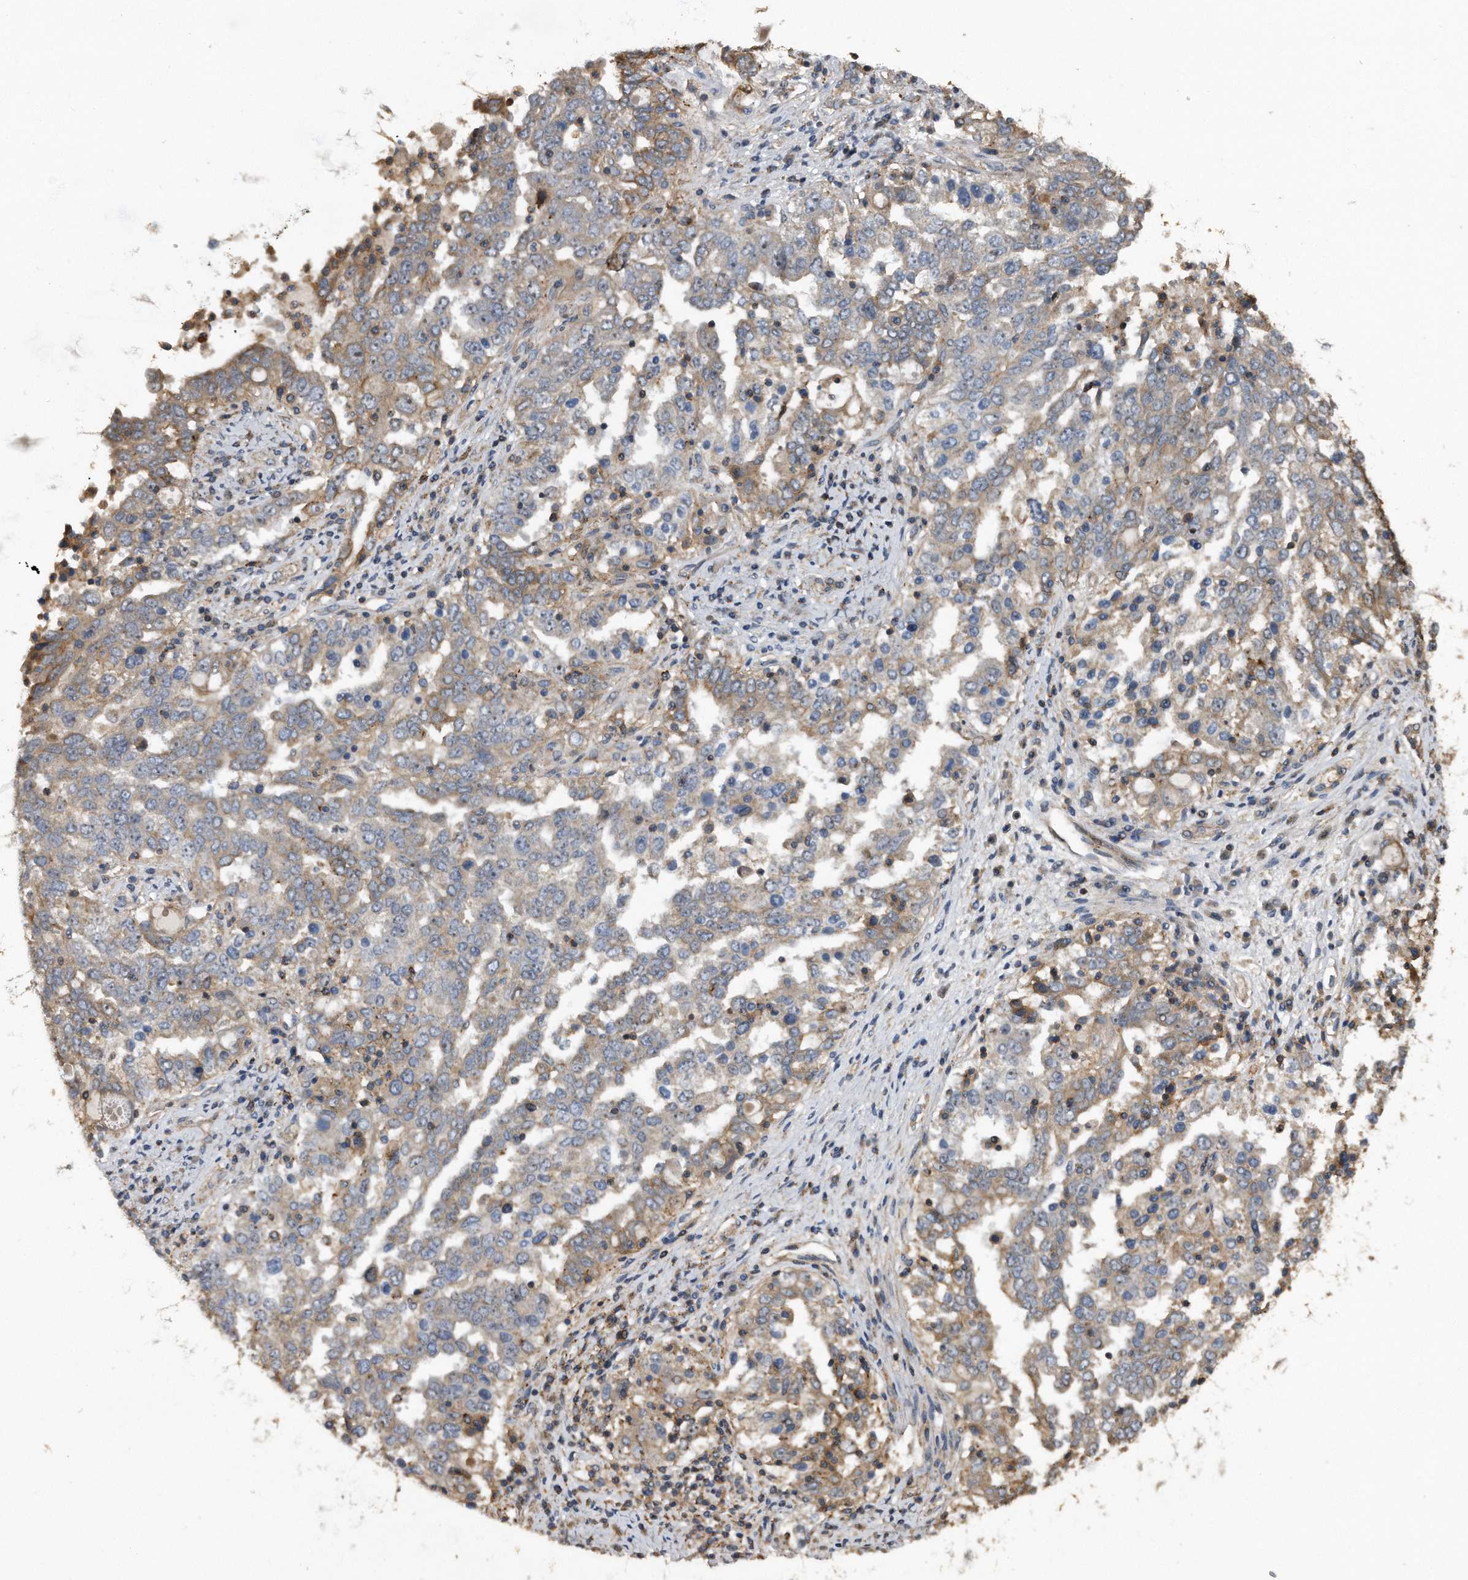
{"staining": {"intensity": "moderate", "quantity": "25%-75%", "location": "cytoplasmic/membranous"}, "tissue": "ovarian cancer", "cell_type": "Tumor cells", "image_type": "cancer", "snomed": [{"axis": "morphology", "description": "Carcinoma, endometroid"}, {"axis": "topography", "description": "Ovary"}], "caption": "Ovarian cancer (endometroid carcinoma) stained with a protein marker reveals moderate staining in tumor cells.", "gene": "KCND3", "patient": {"sex": "female", "age": 62}}